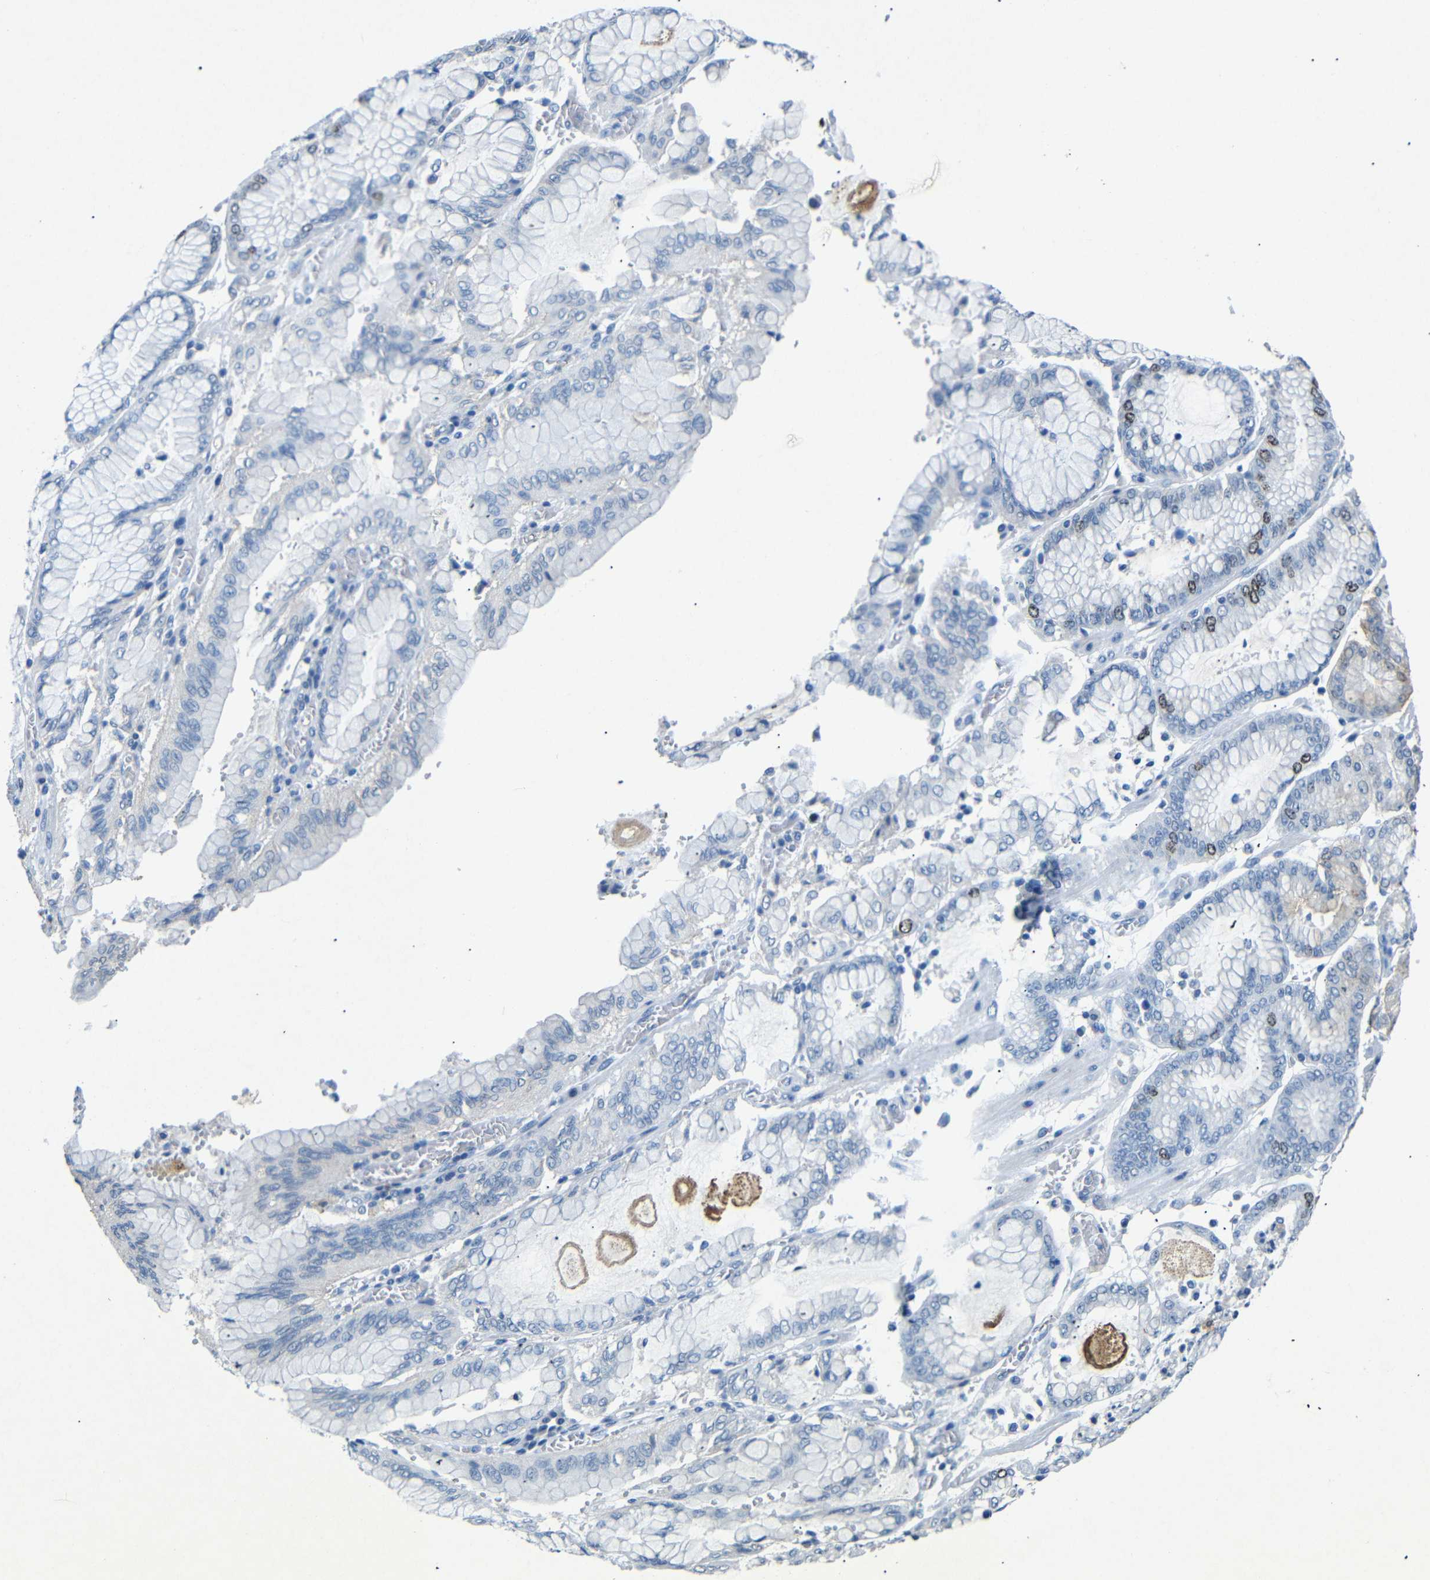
{"staining": {"intensity": "moderate", "quantity": "<25%", "location": "nuclear"}, "tissue": "stomach cancer", "cell_type": "Tumor cells", "image_type": "cancer", "snomed": [{"axis": "morphology", "description": "Normal tissue, NOS"}, {"axis": "morphology", "description": "Adenocarcinoma, NOS"}, {"axis": "topography", "description": "Stomach, upper"}, {"axis": "topography", "description": "Stomach"}], "caption": "Immunohistochemical staining of human adenocarcinoma (stomach) exhibits low levels of moderate nuclear protein expression in about <25% of tumor cells.", "gene": "INCENP", "patient": {"sex": "male", "age": 76}}